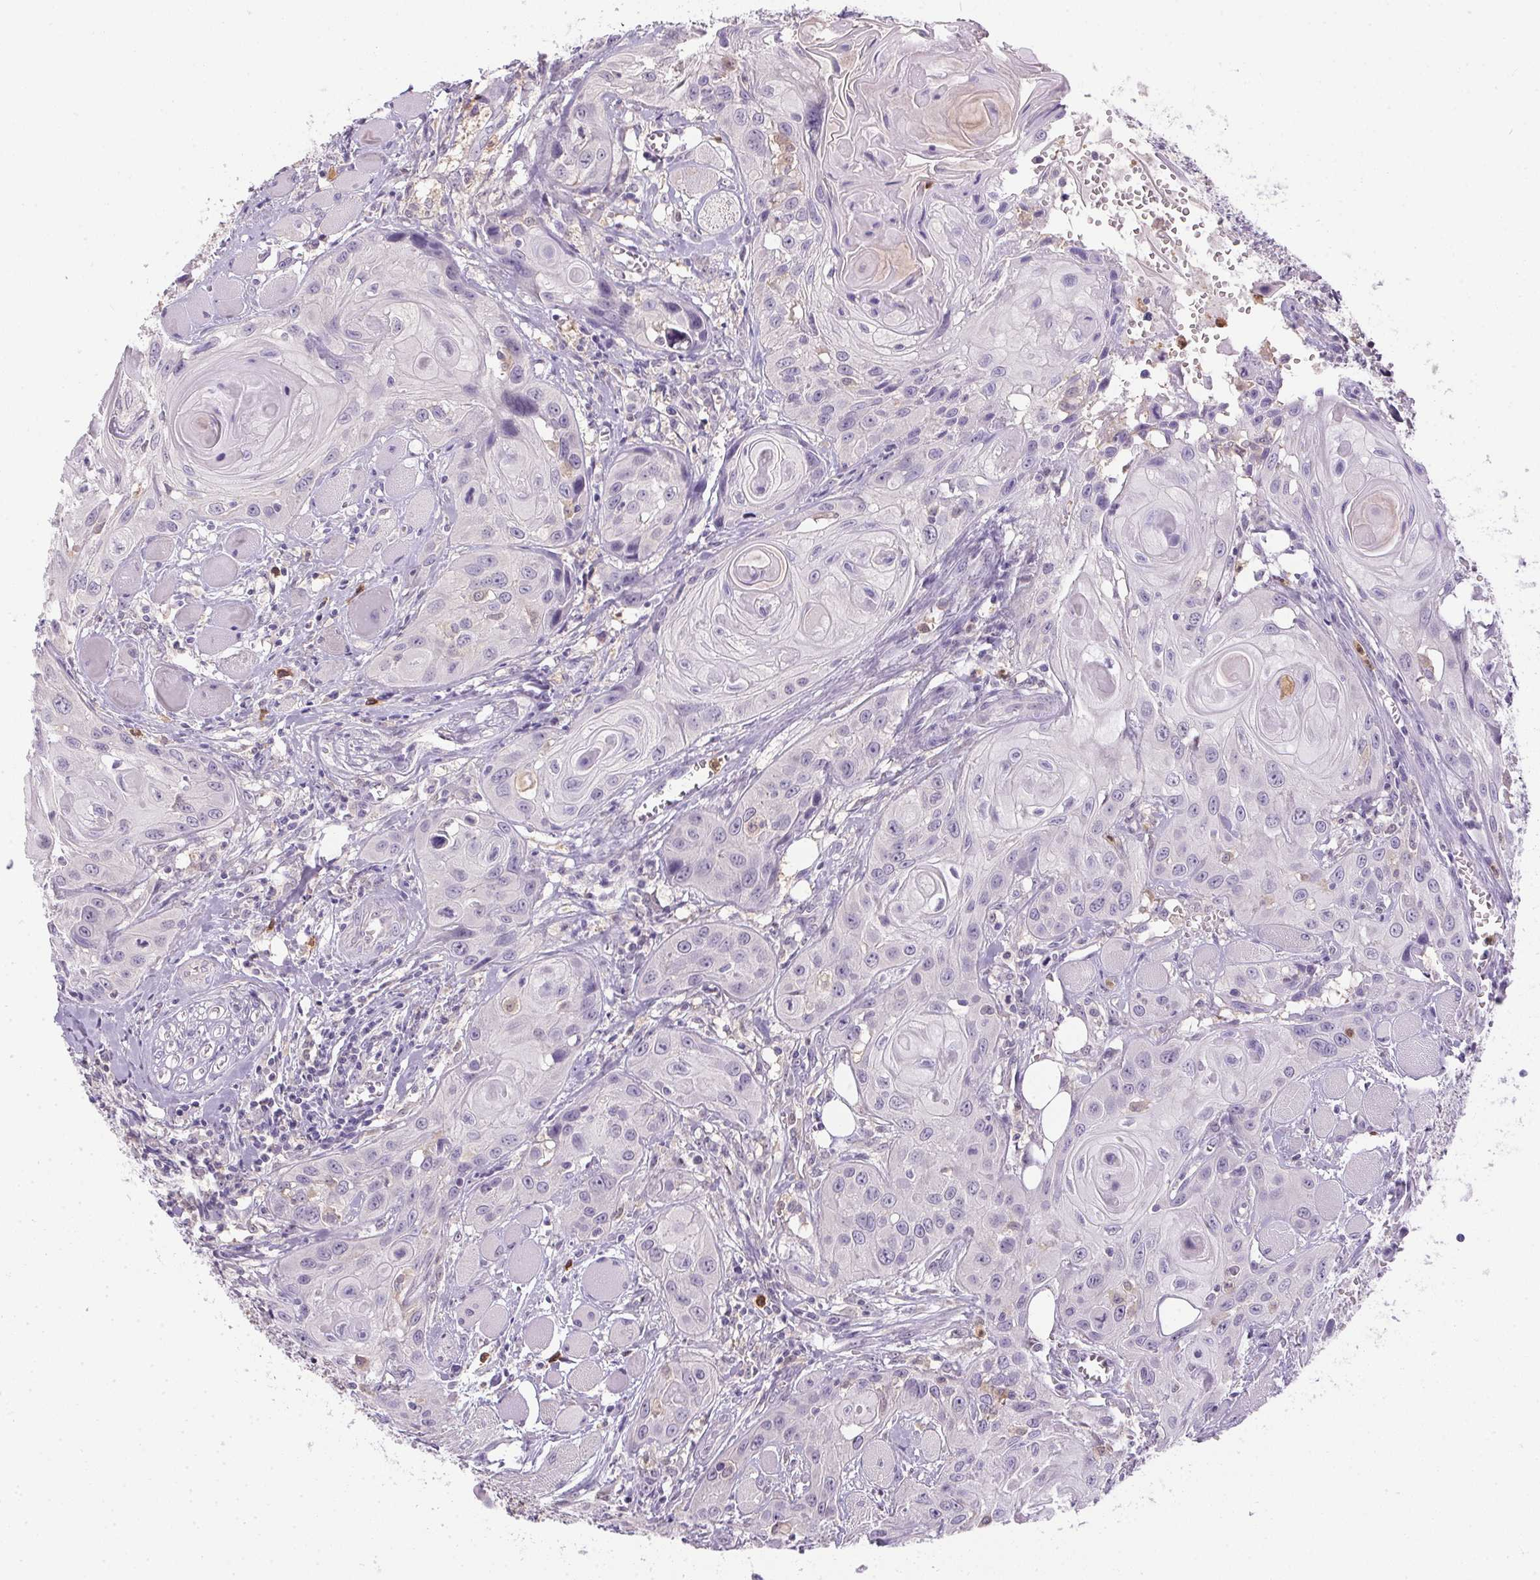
{"staining": {"intensity": "negative", "quantity": "none", "location": "none"}, "tissue": "head and neck cancer", "cell_type": "Tumor cells", "image_type": "cancer", "snomed": [{"axis": "morphology", "description": "Squamous cell carcinoma, NOS"}, {"axis": "topography", "description": "Oral tissue"}, {"axis": "topography", "description": "Head-Neck"}], "caption": "Tumor cells are negative for brown protein staining in head and neck cancer (squamous cell carcinoma).", "gene": "DNAJC5G", "patient": {"sex": "male", "age": 58}}